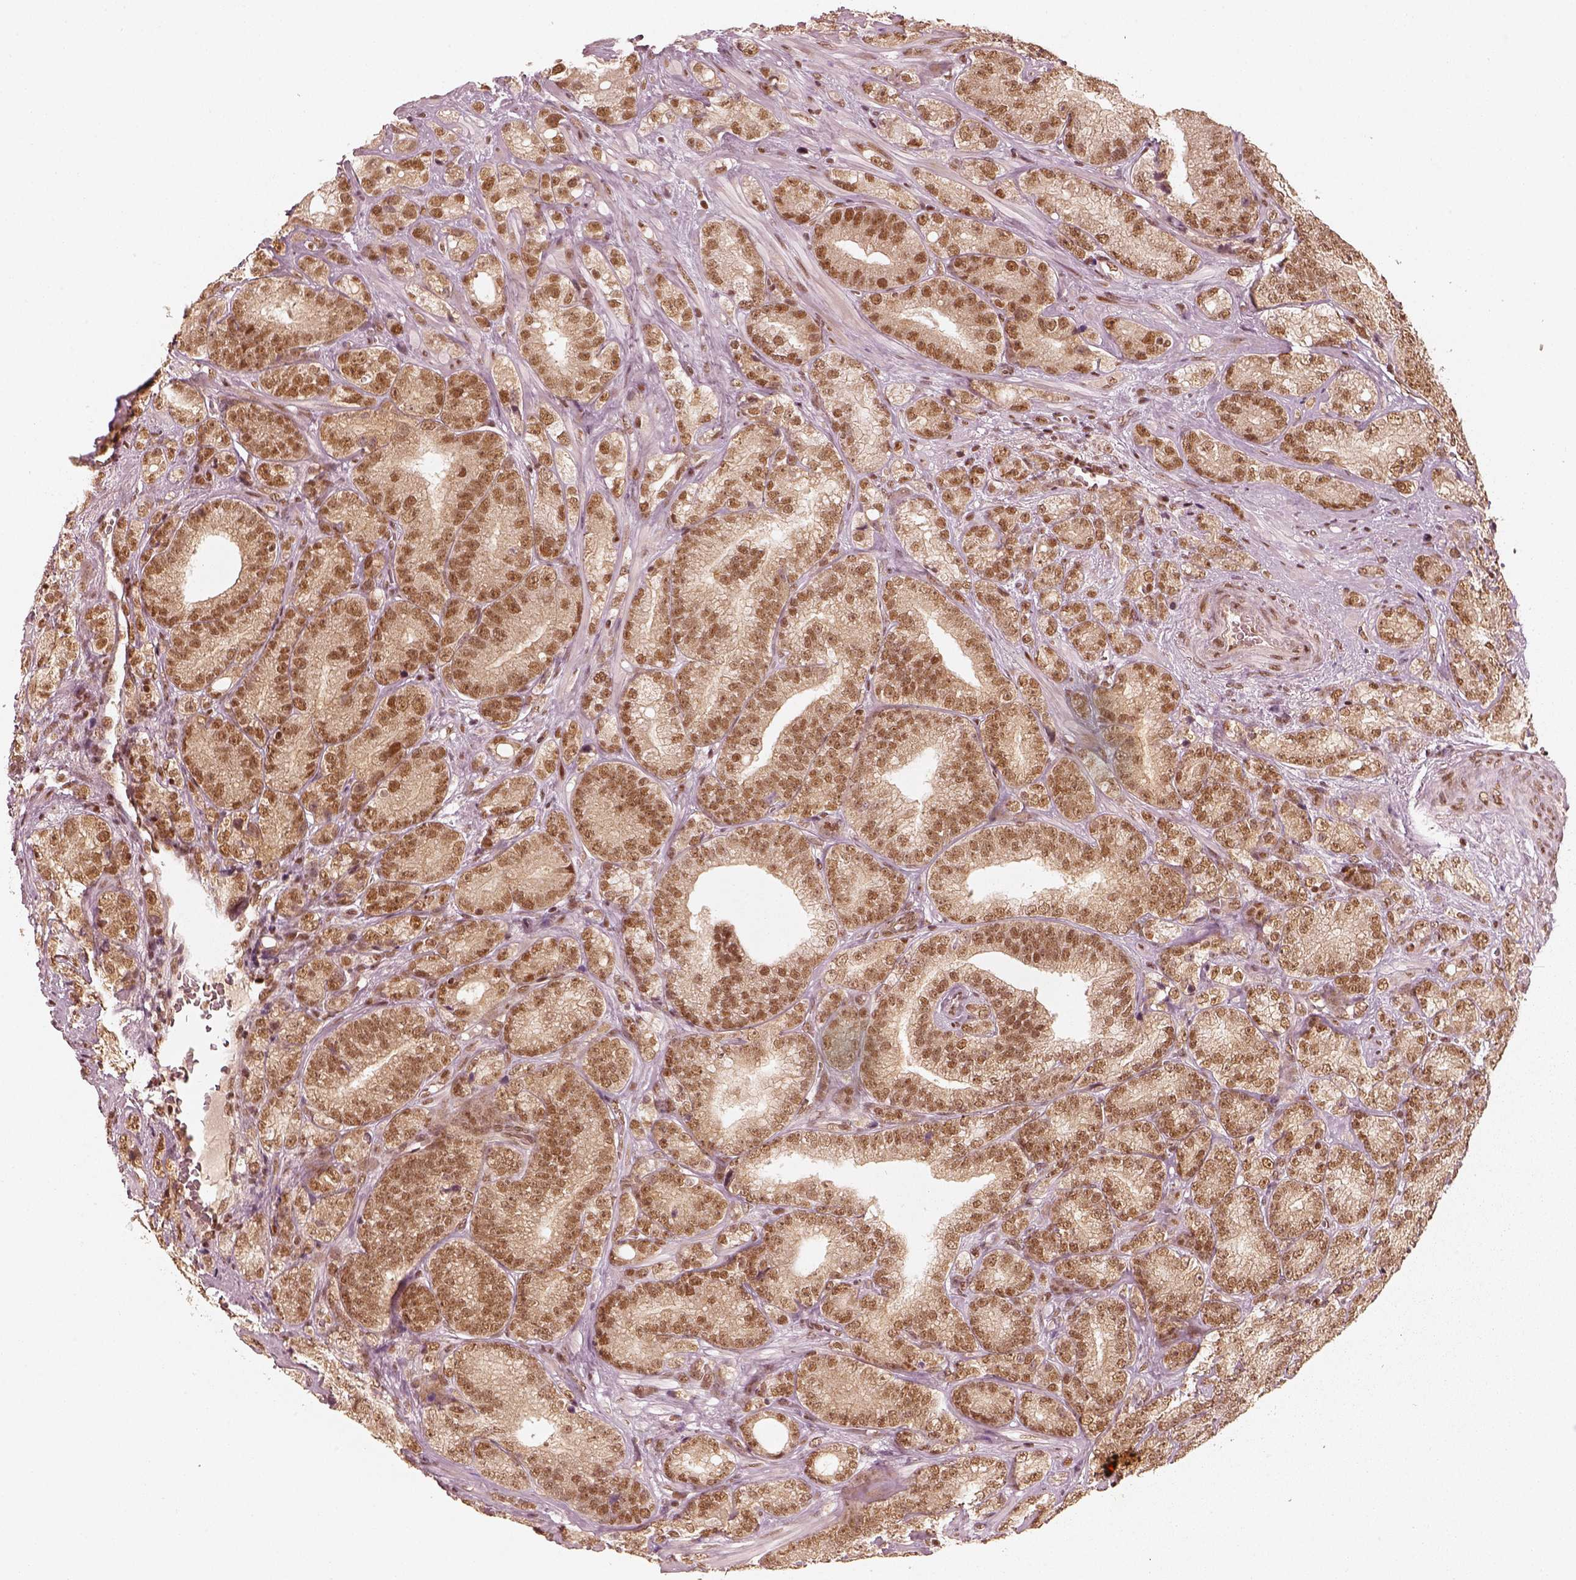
{"staining": {"intensity": "moderate", "quantity": "25%-75%", "location": "nuclear"}, "tissue": "prostate cancer", "cell_type": "Tumor cells", "image_type": "cancer", "snomed": [{"axis": "morphology", "description": "Adenocarcinoma, NOS"}, {"axis": "topography", "description": "Prostate"}], "caption": "Prostate cancer stained for a protein displays moderate nuclear positivity in tumor cells.", "gene": "GMEB2", "patient": {"sex": "male", "age": 63}}